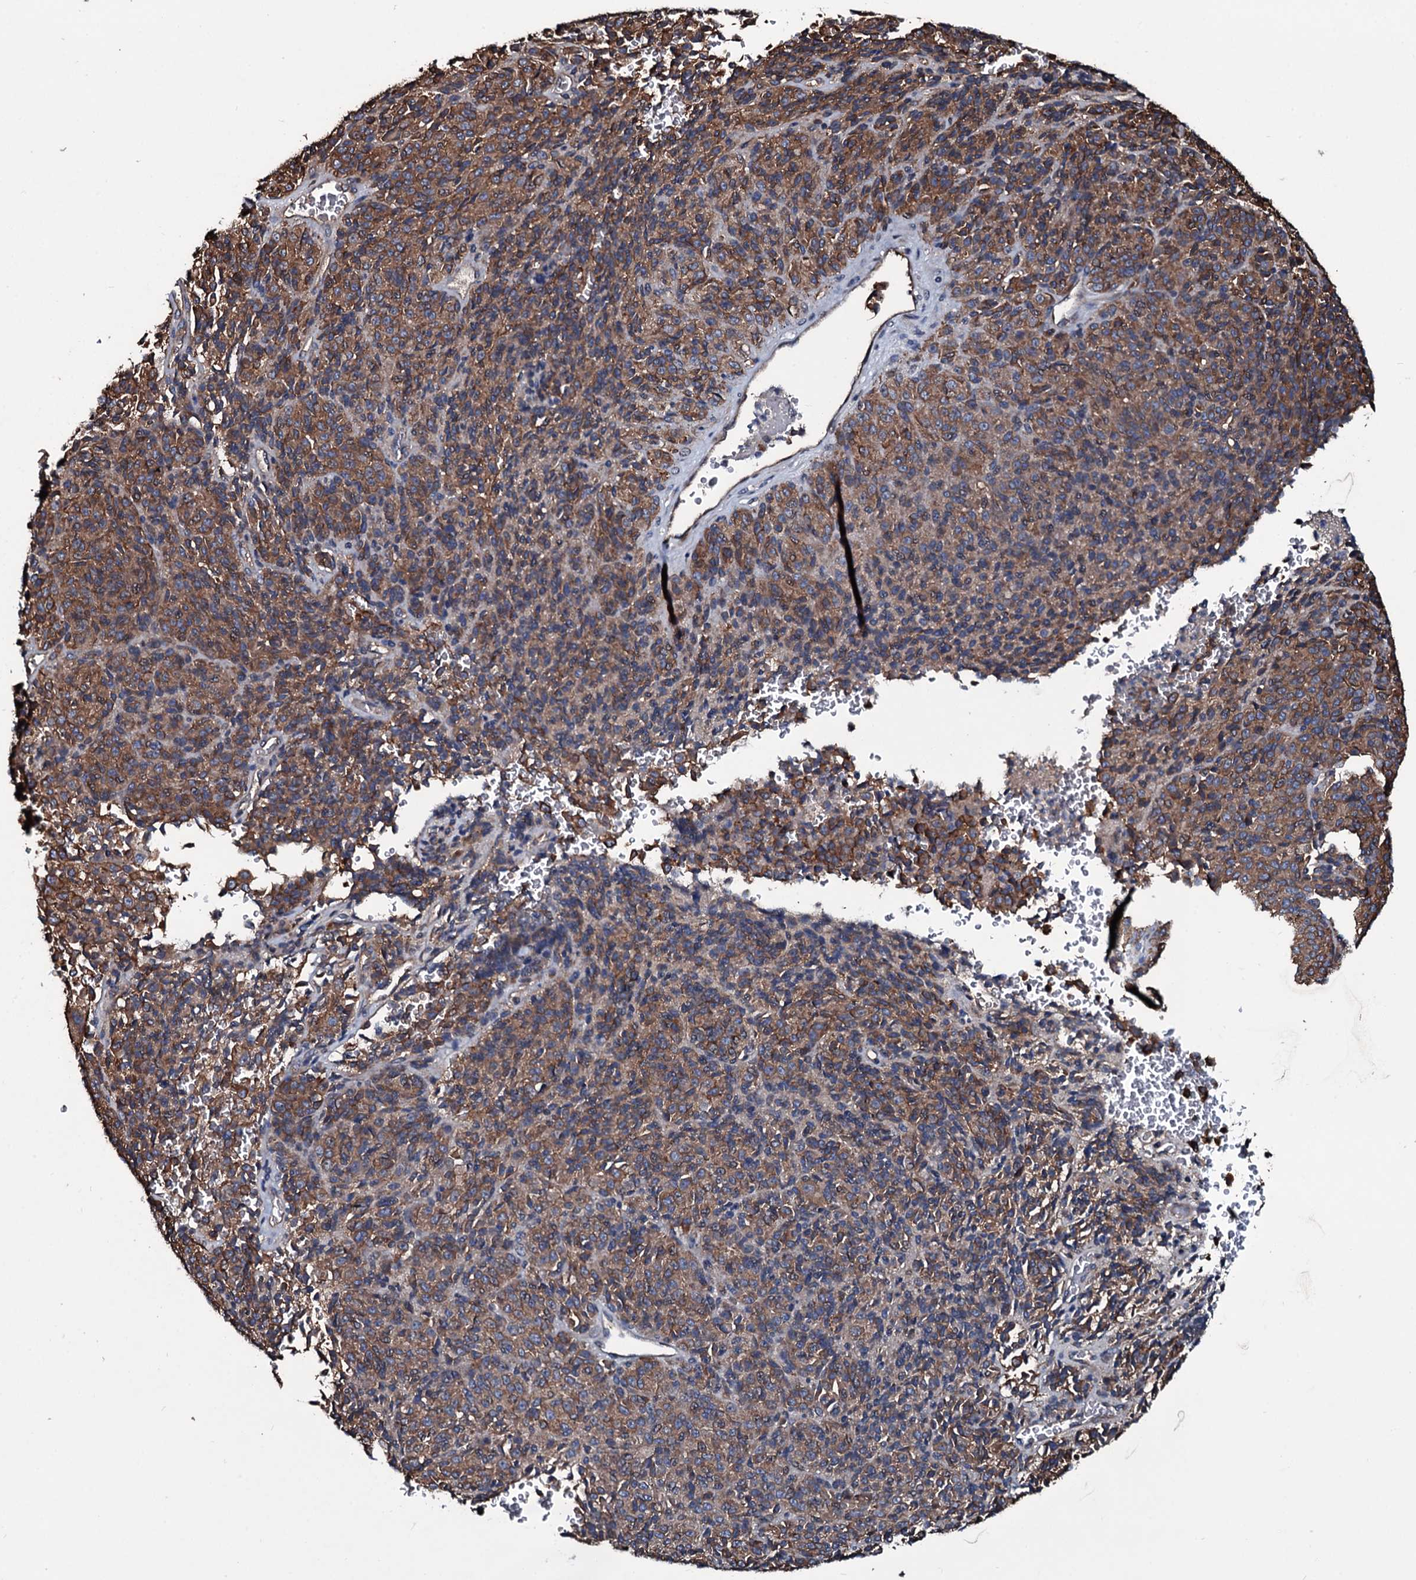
{"staining": {"intensity": "moderate", "quantity": ">75%", "location": "cytoplasmic/membranous"}, "tissue": "melanoma", "cell_type": "Tumor cells", "image_type": "cancer", "snomed": [{"axis": "morphology", "description": "Malignant melanoma, Metastatic site"}, {"axis": "topography", "description": "Brain"}], "caption": "Immunohistochemistry (IHC) micrograph of malignant melanoma (metastatic site) stained for a protein (brown), which exhibits medium levels of moderate cytoplasmic/membranous staining in approximately >75% of tumor cells.", "gene": "DMAC2", "patient": {"sex": "female", "age": 56}}